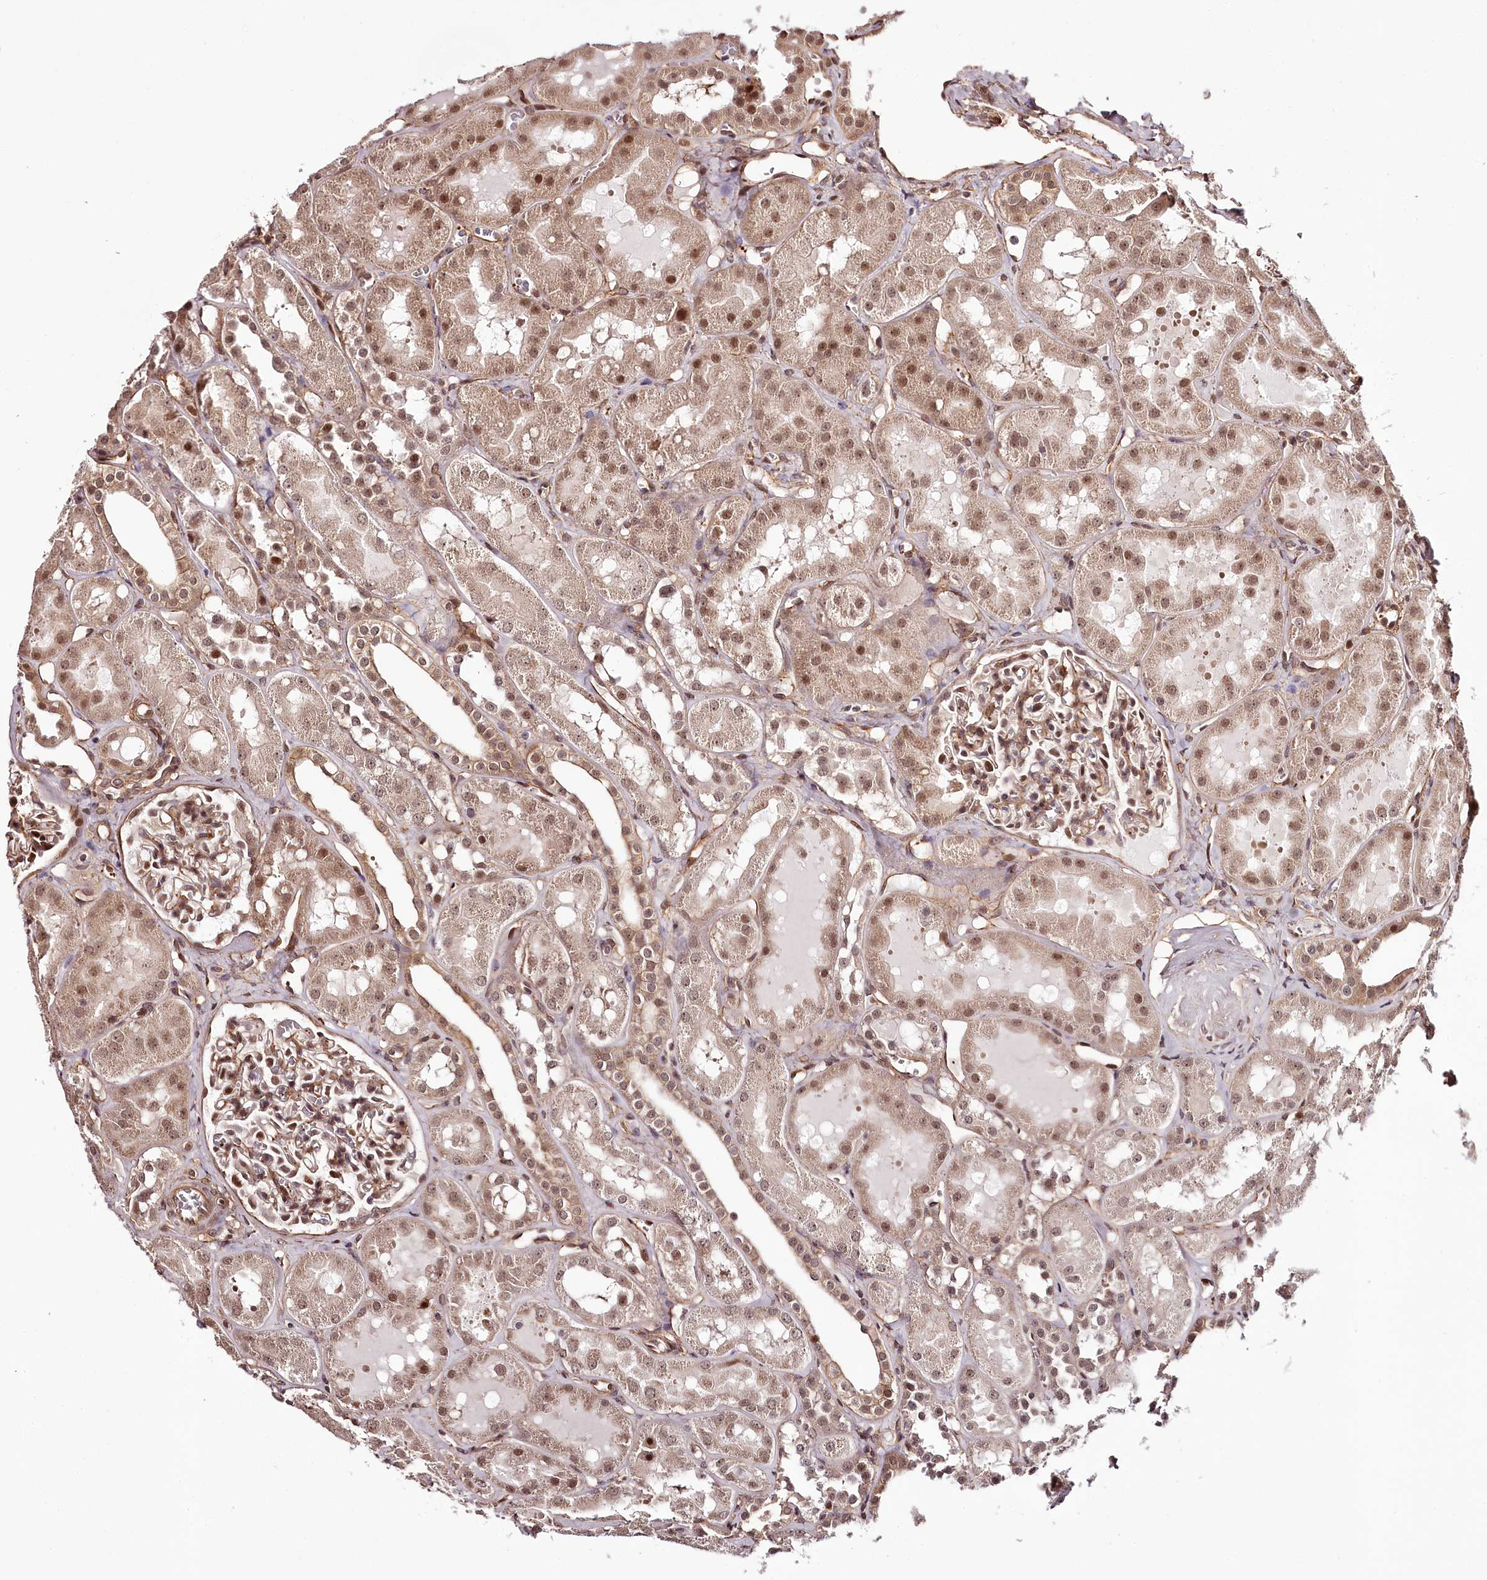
{"staining": {"intensity": "moderate", "quantity": ">75%", "location": "cytoplasmic/membranous,nuclear"}, "tissue": "kidney", "cell_type": "Cells in glomeruli", "image_type": "normal", "snomed": [{"axis": "morphology", "description": "Normal tissue, NOS"}, {"axis": "topography", "description": "Kidney"}], "caption": "Immunohistochemistry (IHC) of unremarkable kidney reveals medium levels of moderate cytoplasmic/membranous,nuclear staining in approximately >75% of cells in glomeruli.", "gene": "TTC33", "patient": {"sex": "male", "age": 16}}